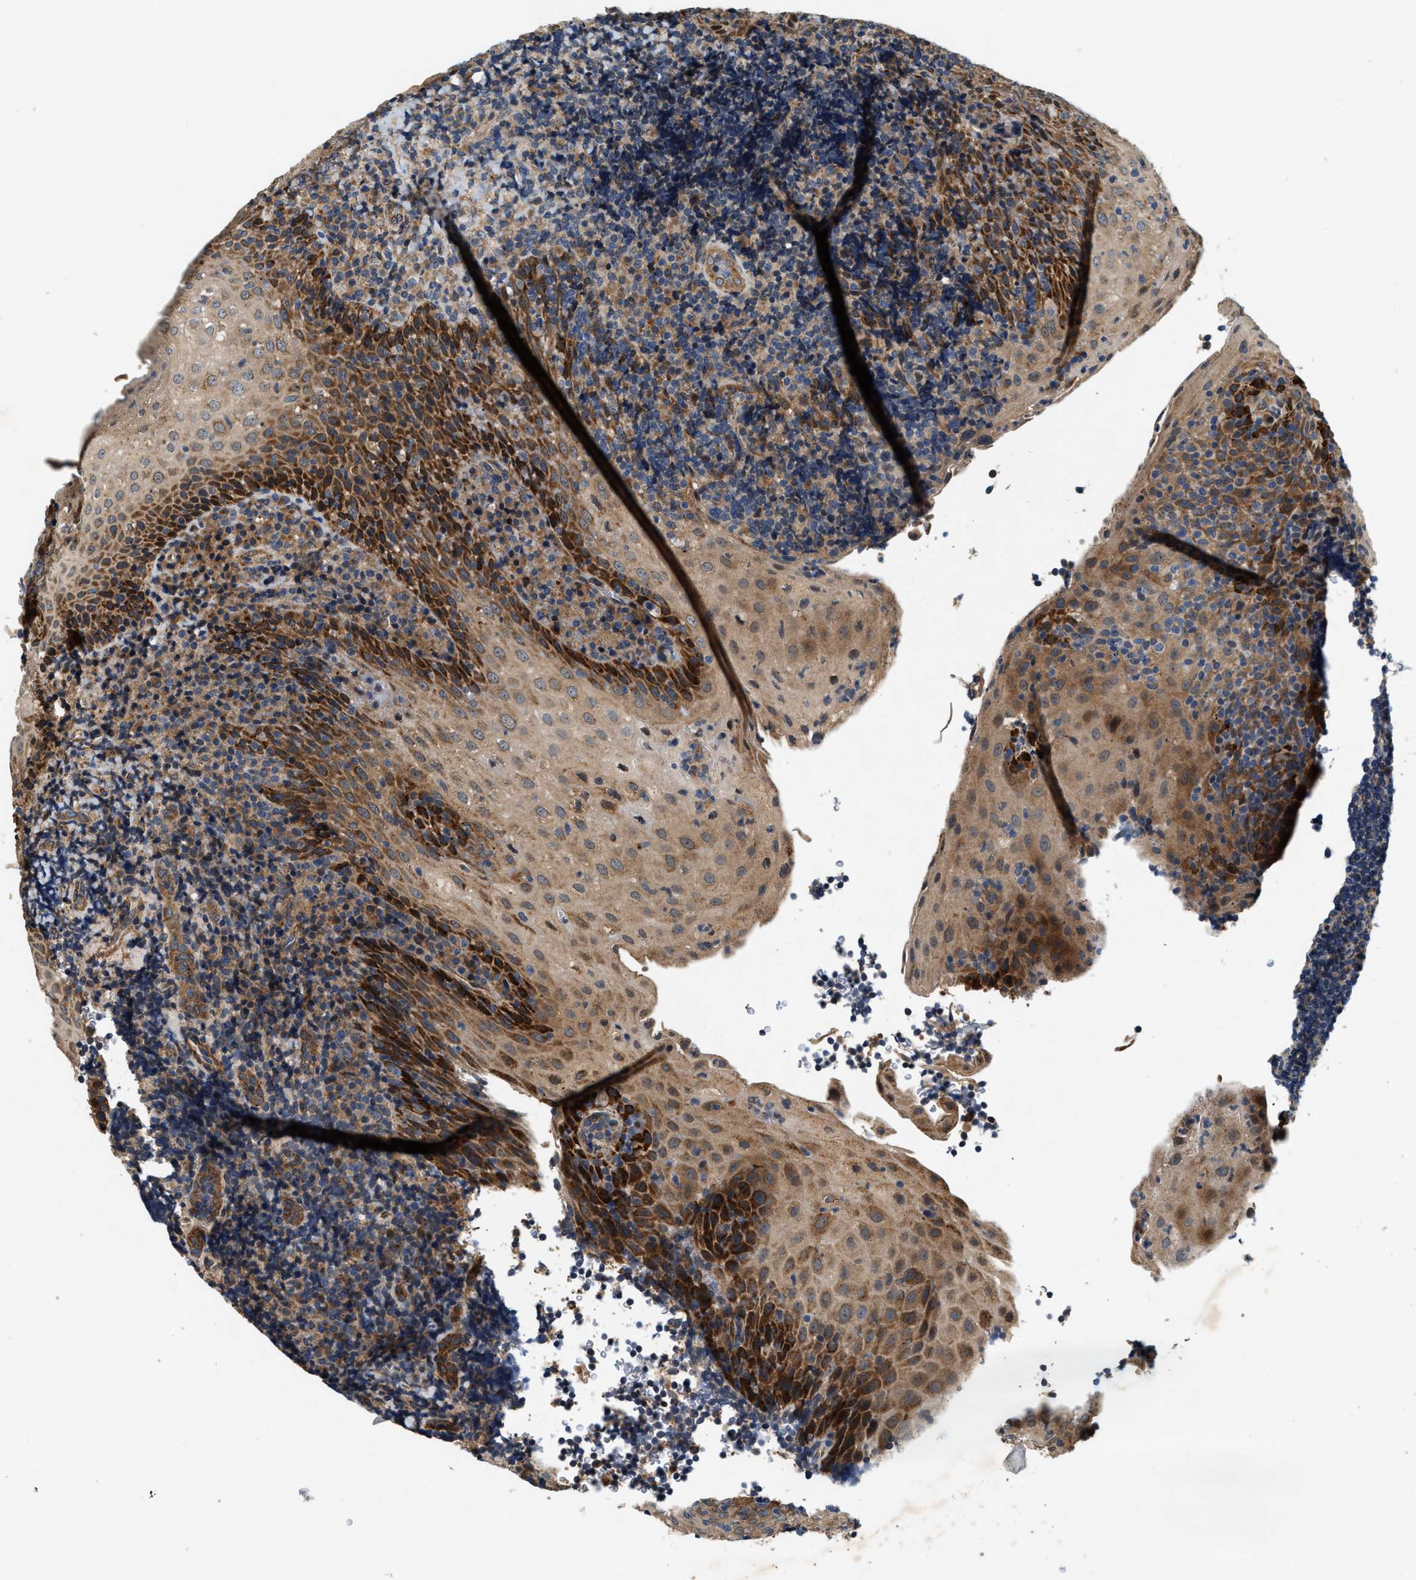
{"staining": {"intensity": "moderate", "quantity": "<25%", "location": "cytoplasmic/membranous"}, "tissue": "tonsil", "cell_type": "Germinal center cells", "image_type": "normal", "snomed": [{"axis": "morphology", "description": "Normal tissue, NOS"}, {"axis": "topography", "description": "Tonsil"}], "caption": "Immunohistochemical staining of normal tonsil shows moderate cytoplasmic/membranous protein staining in about <25% of germinal center cells. (DAB IHC with brightfield microscopy, high magnification).", "gene": "DUSP10", "patient": {"sex": "male", "age": 37}}